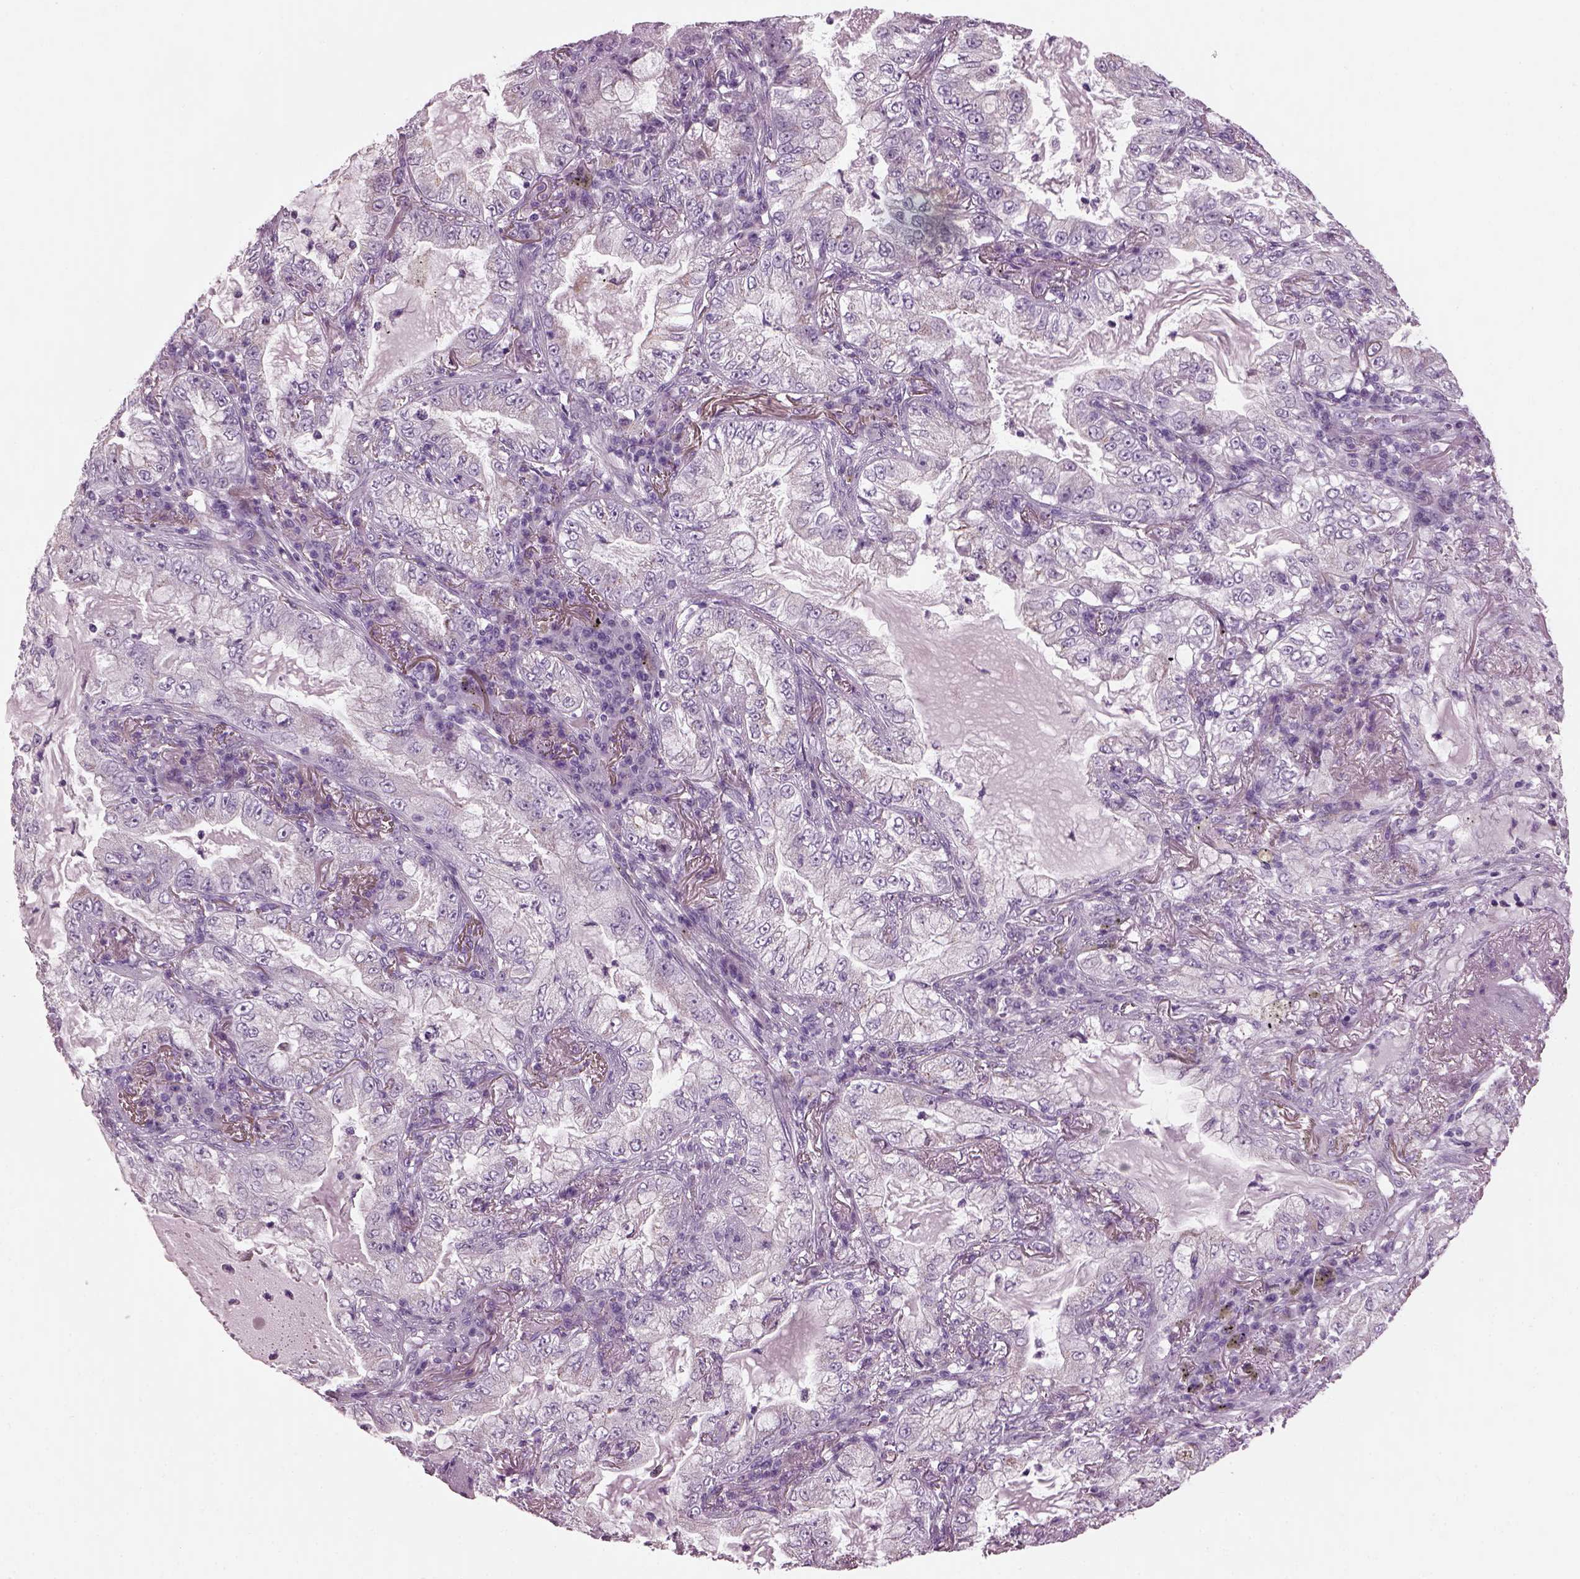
{"staining": {"intensity": "negative", "quantity": "none", "location": "none"}, "tissue": "lung cancer", "cell_type": "Tumor cells", "image_type": "cancer", "snomed": [{"axis": "morphology", "description": "Adenocarcinoma, NOS"}, {"axis": "topography", "description": "Lung"}], "caption": "Immunohistochemistry (IHC) micrograph of neoplastic tissue: lung cancer (adenocarcinoma) stained with DAB exhibits no significant protein expression in tumor cells.", "gene": "PRR9", "patient": {"sex": "female", "age": 73}}